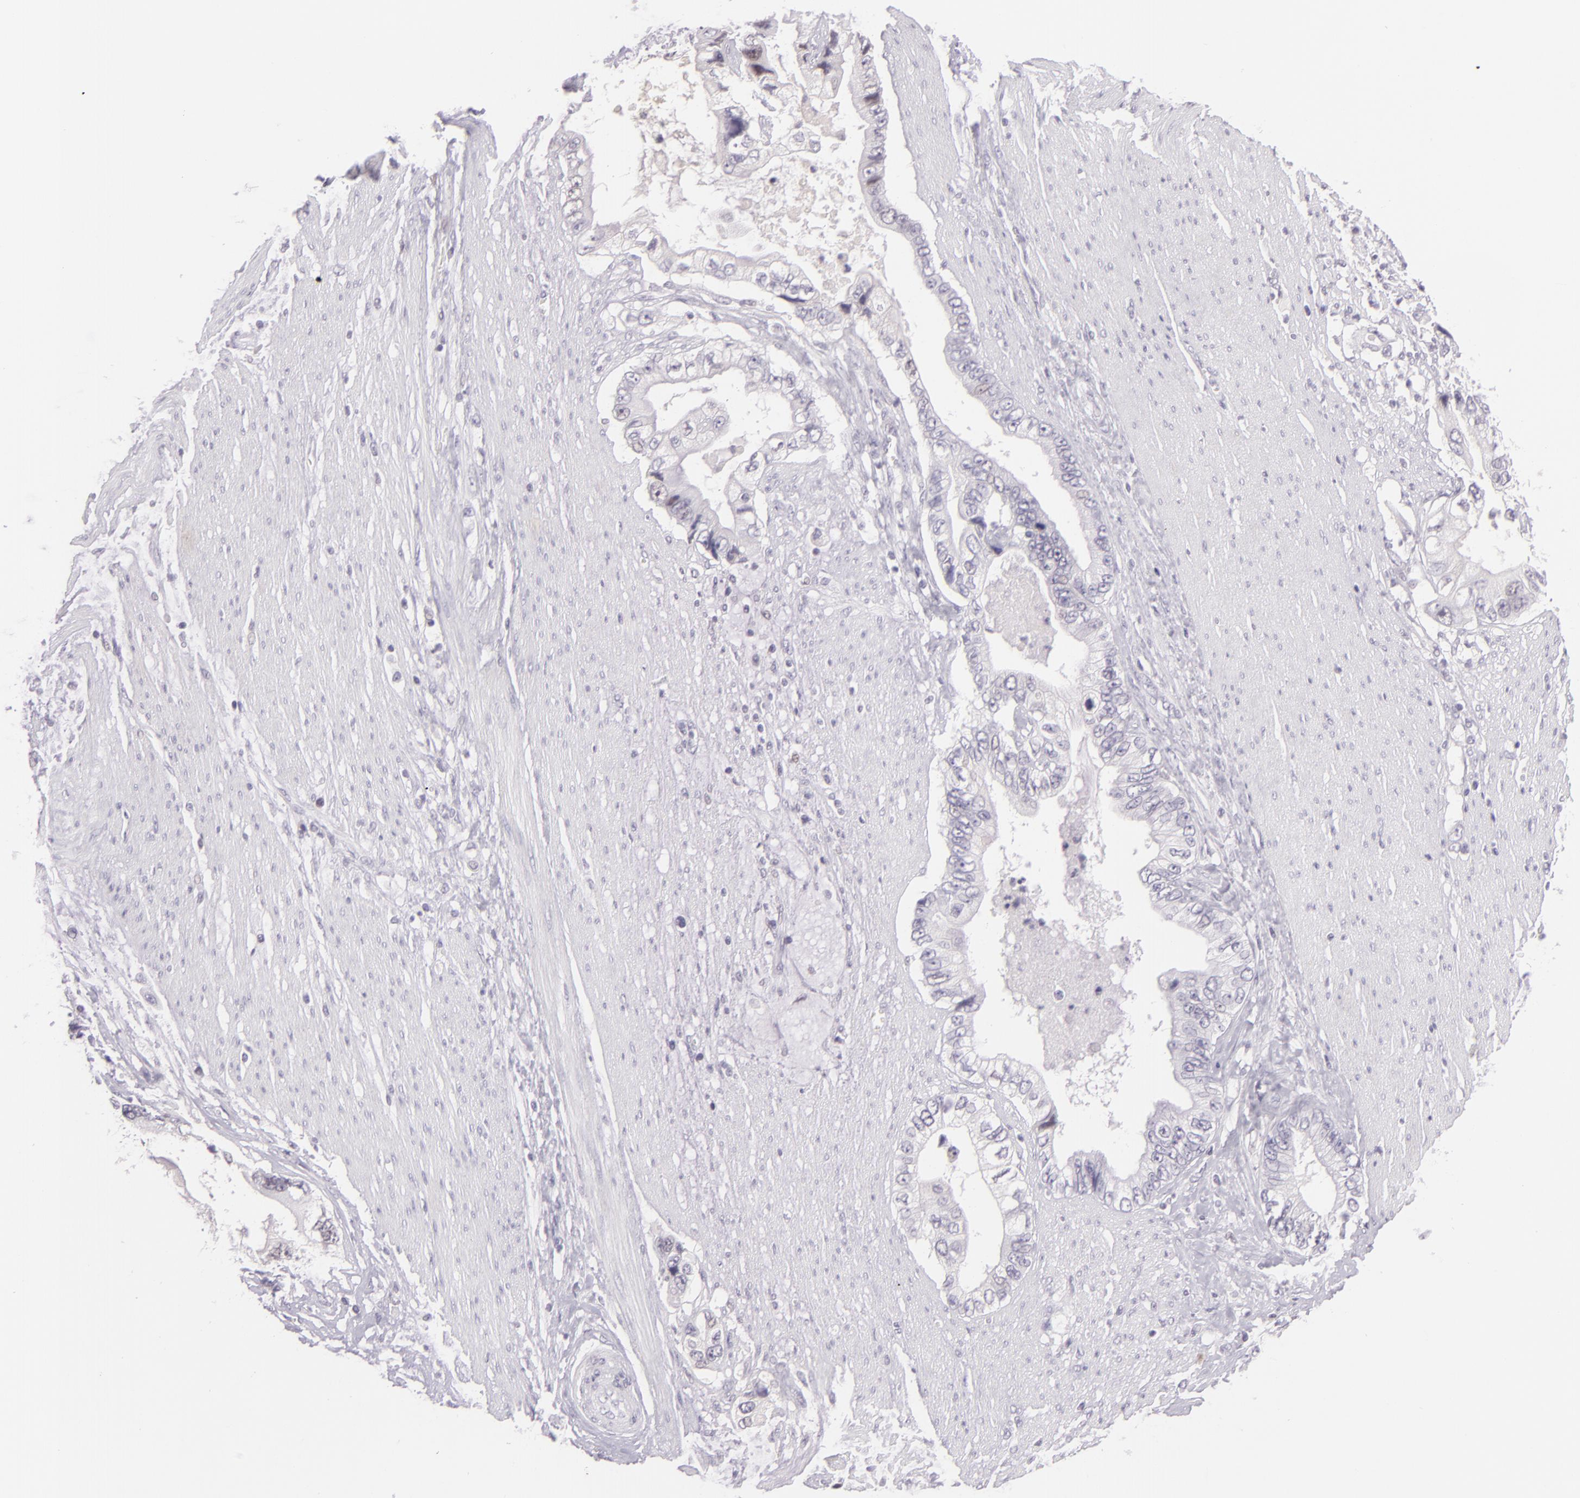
{"staining": {"intensity": "negative", "quantity": "none", "location": "none"}, "tissue": "pancreatic cancer", "cell_type": "Tumor cells", "image_type": "cancer", "snomed": [{"axis": "morphology", "description": "Adenocarcinoma, NOS"}, {"axis": "topography", "description": "Pancreas"}, {"axis": "topography", "description": "Stomach, upper"}], "caption": "Immunohistochemical staining of human pancreatic adenocarcinoma reveals no significant staining in tumor cells.", "gene": "CHEK2", "patient": {"sex": "male", "age": 77}}